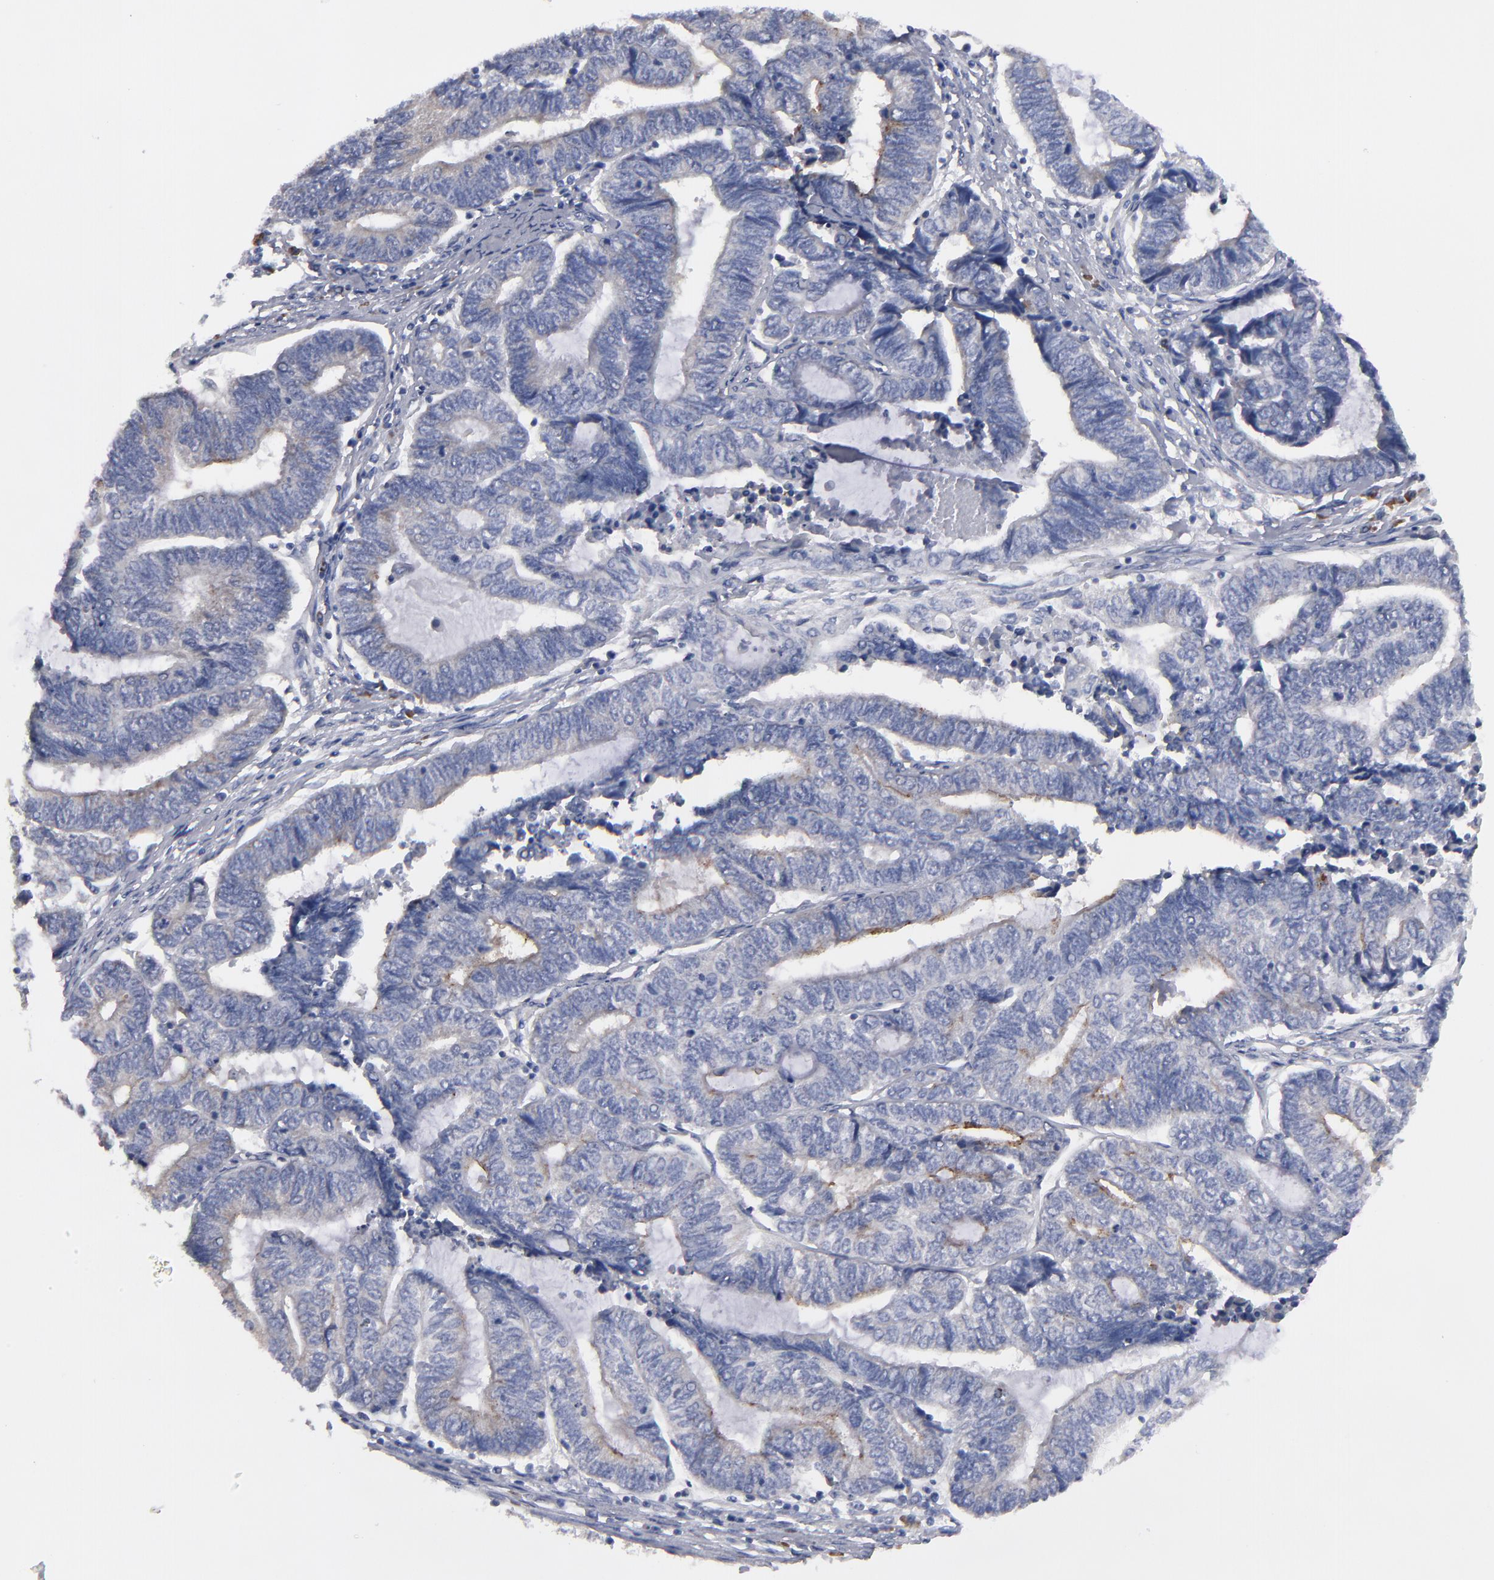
{"staining": {"intensity": "weak", "quantity": "<25%", "location": "cytoplasmic/membranous"}, "tissue": "endometrial cancer", "cell_type": "Tumor cells", "image_type": "cancer", "snomed": [{"axis": "morphology", "description": "Adenocarcinoma, NOS"}, {"axis": "topography", "description": "Uterus"}, {"axis": "topography", "description": "Endometrium"}], "caption": "Adenocarcinoma (endometrial) was stained to show a protein in brown. There is no significant positivity in tumor cells. (Stains: DAB immunohistochemistry with hematoxylin counter stain, Microscopy: brightfield microscopy at high magnification).", "gene": "CCDC80", "patient": {"sex": "female", "age": 70}}